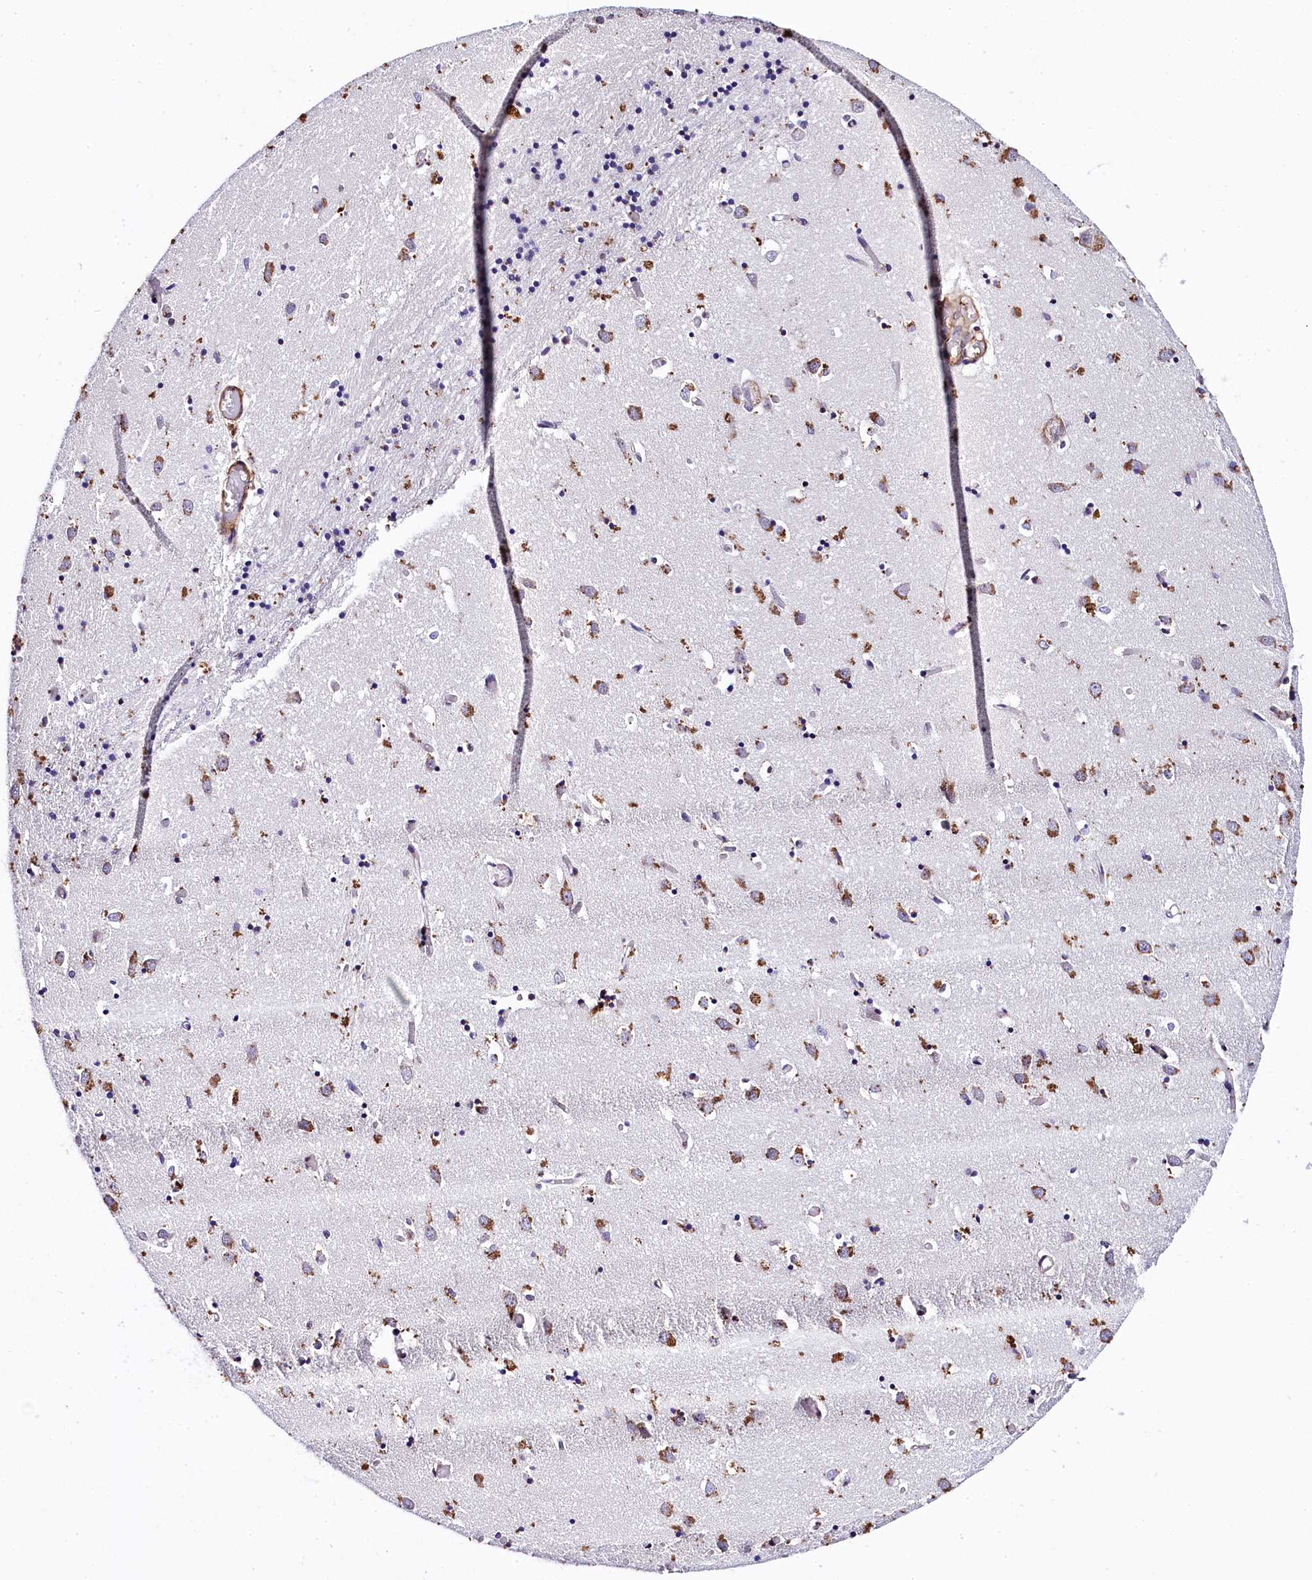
{"staining": {"intensity": "moderate", "quantity": "<25%", "location": "cytoplasmic/membranous"}, "tissue": "caudate", "cell_type": "Glial cells", "image_type": "normal", "snomed": [{"axis": "morphology", "description": "Normal tissue, NOS"}, {"axis": "topography", "description": "Lateral ventricle wall"}], "caption": "Caudate stained for a protein demonstrates moderate cytoplasmic/membranous positivity in glial cells. The staining was performed using DAB, with brown indicating positive protein expression. Nuclei are stained blue with hematoxylin.", "gene": "SAMD10", "patient": {"sex": "male", "age": 70}}